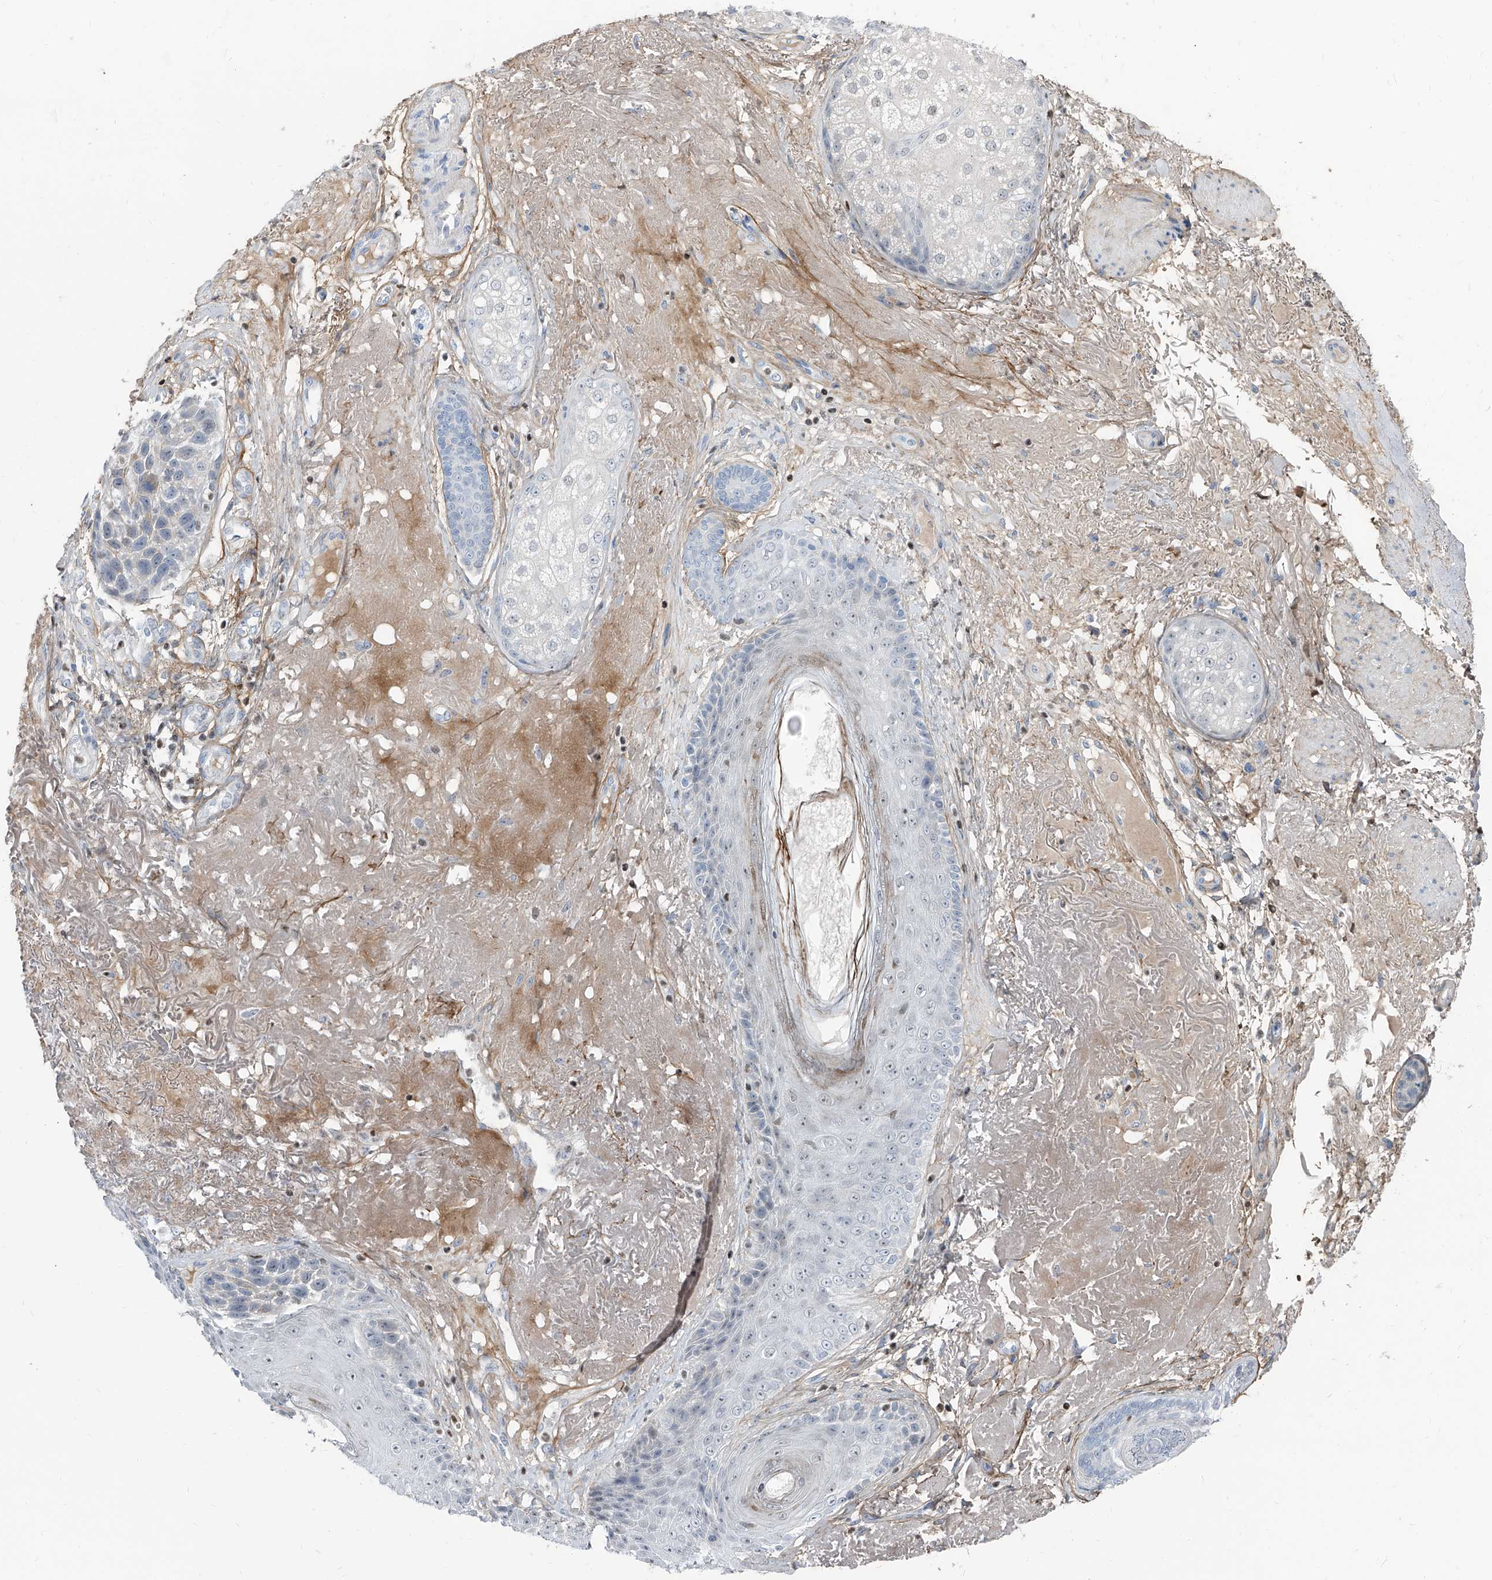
{"staining": {"intensity": "negative", "quantity": "none", "location": "none"}, "tissue": "skin cancer", "cell_type": "Tumor cells", "image_type": "cancer", "snomed": [{"axis": "morphology", "description": "Squamous cell carcinoma, NOS"}, {"axis": "topography", "description": "Skin"}], "caption": "Tumor cells show no significant protein positivity in skin squamous cell carcinoma.", "gene": "HOXA3", "patient": {"sex": "female", "age": 88}}